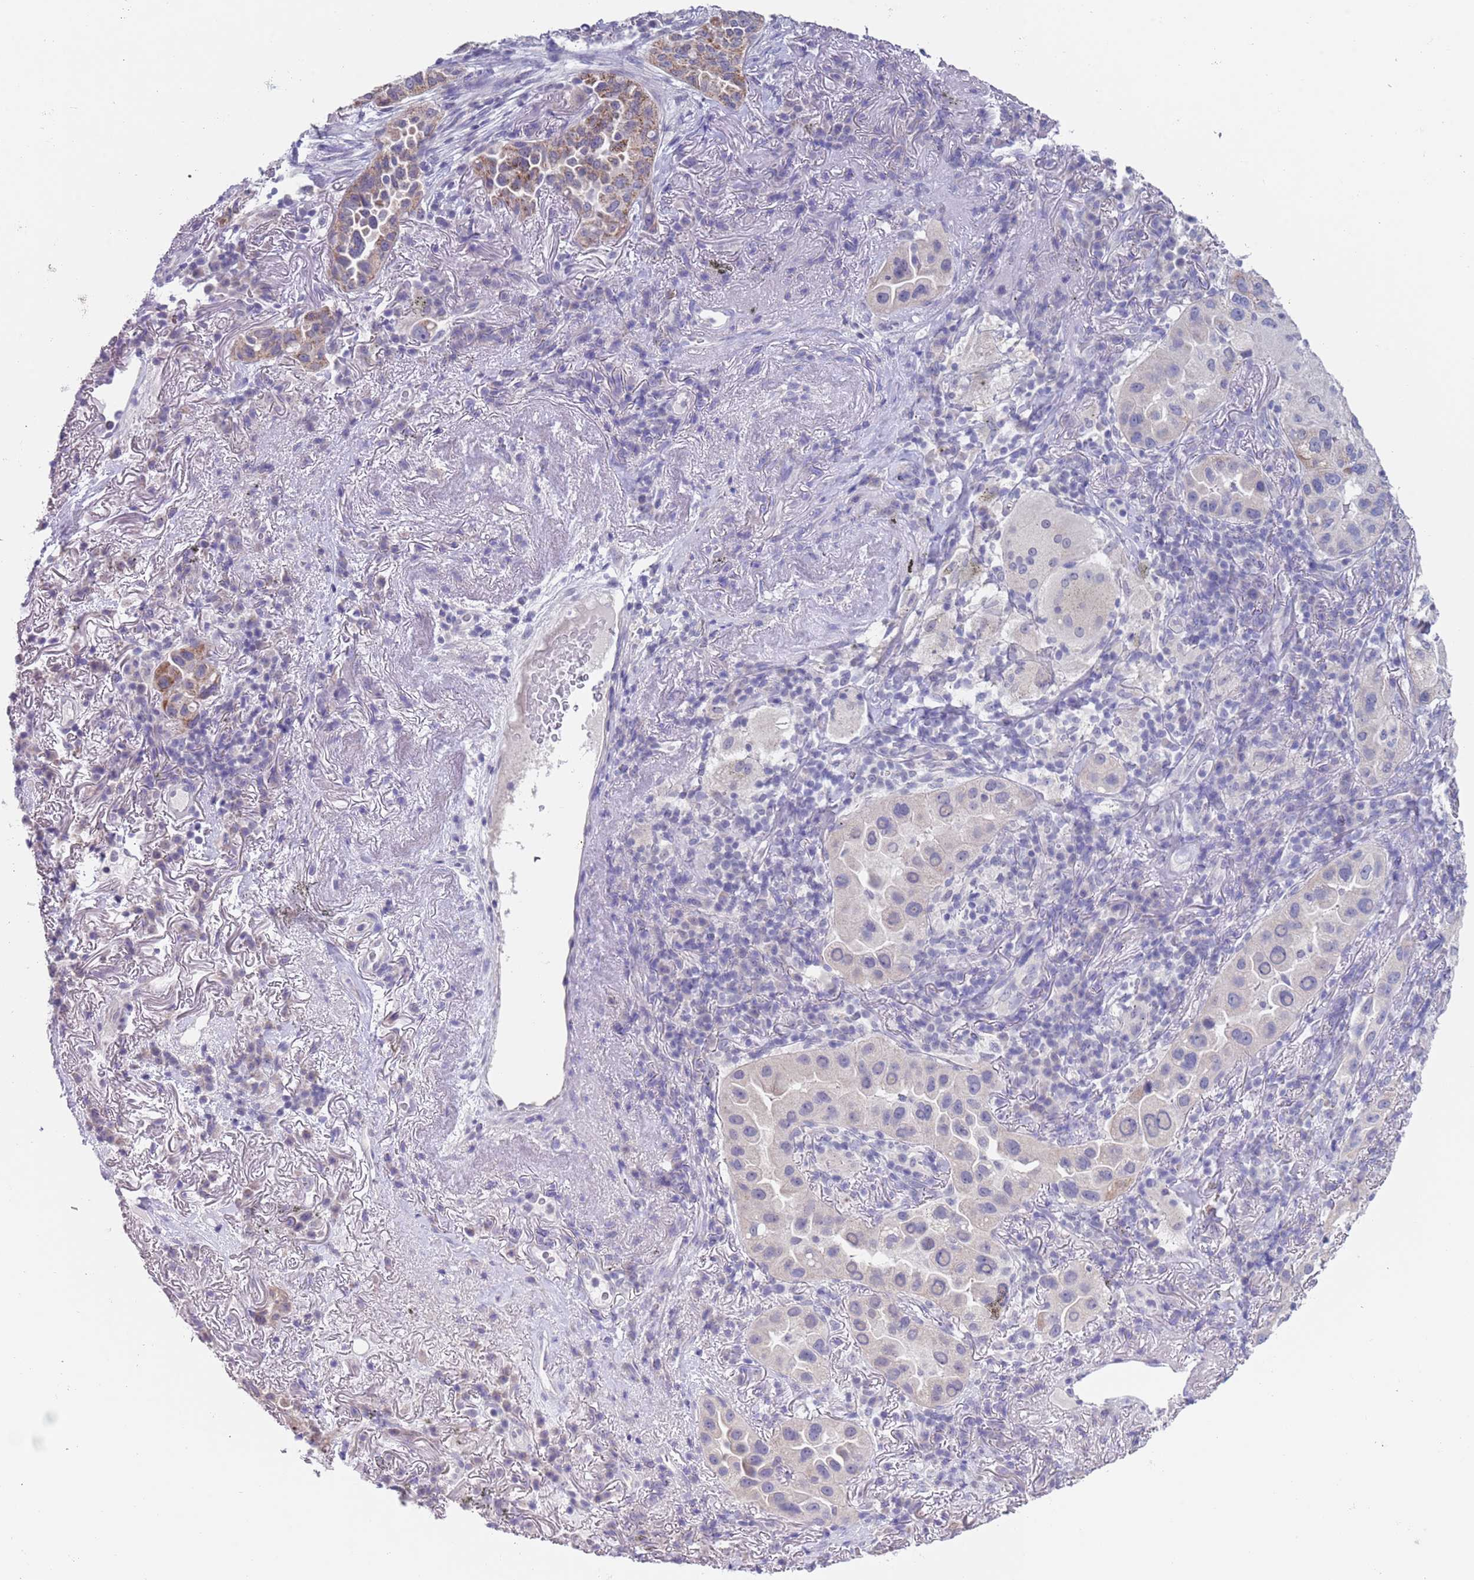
{"staining": {"intensity": "moderate", "quantity": "<25%", "location": "cytoplasmic/membranous"}, "tissue": "lung cancer", "cell_type": "Tumor cells", "image_type": "cancer", "snomed": [{"axis": "morphology", "description": "Adenocarcinoma, NOS"}, {"axis": "topography", "description": "Lung"}], "caption": "Immunohistochemistry (IHC) micrograph of human lung adenocarcinoma stained for a protein (brown), which shows low levels of moderate cytoplasmic/membranous staining in approximately <25% of tumor cells.", "gene": "SPIRE2", "patient": {"sex": "female", "age": 69}}